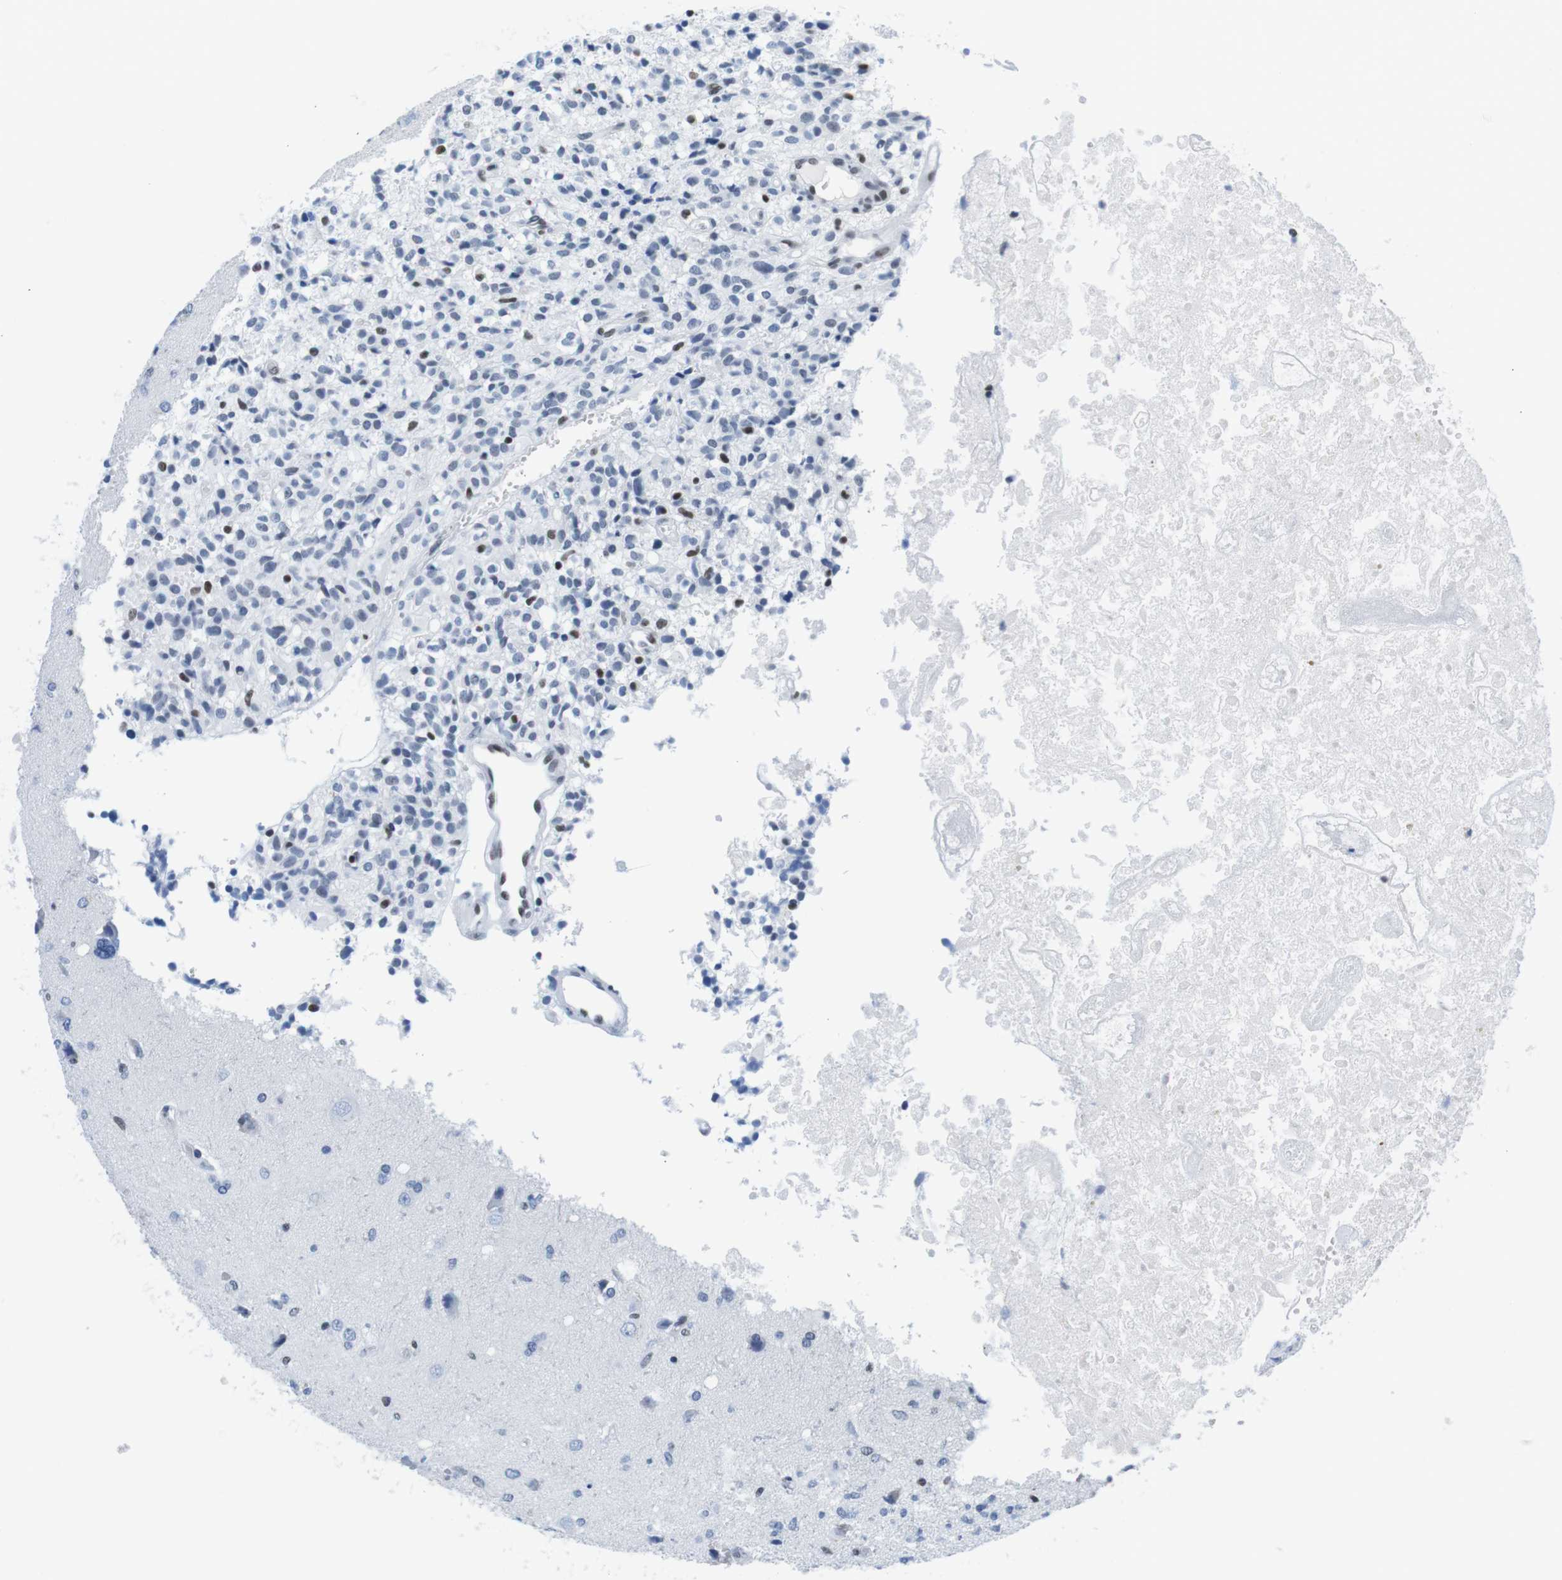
{"staining": {"intensity": "moderate", "quantity": "<25%", "location": "nuclear"}, "tissue": "glioma", "cell_type": "Tumor cells", "image_type": "cancer", "snomed": [{"axis": "morphology", "description": "Glioma, malignant, High grade"}, {"axis": "topography", "description": "Brain"}], "caption": "Tumor cells show moderate nuclear positivity in about <25% of cells in high-grade glioma (malignant). (DAB (3,3'-diaminobenzidine) = brown stain, brightfield microscopy at high magnification).", "gene": "IFI16", "patient": {"sex": "female", "age": 59}}